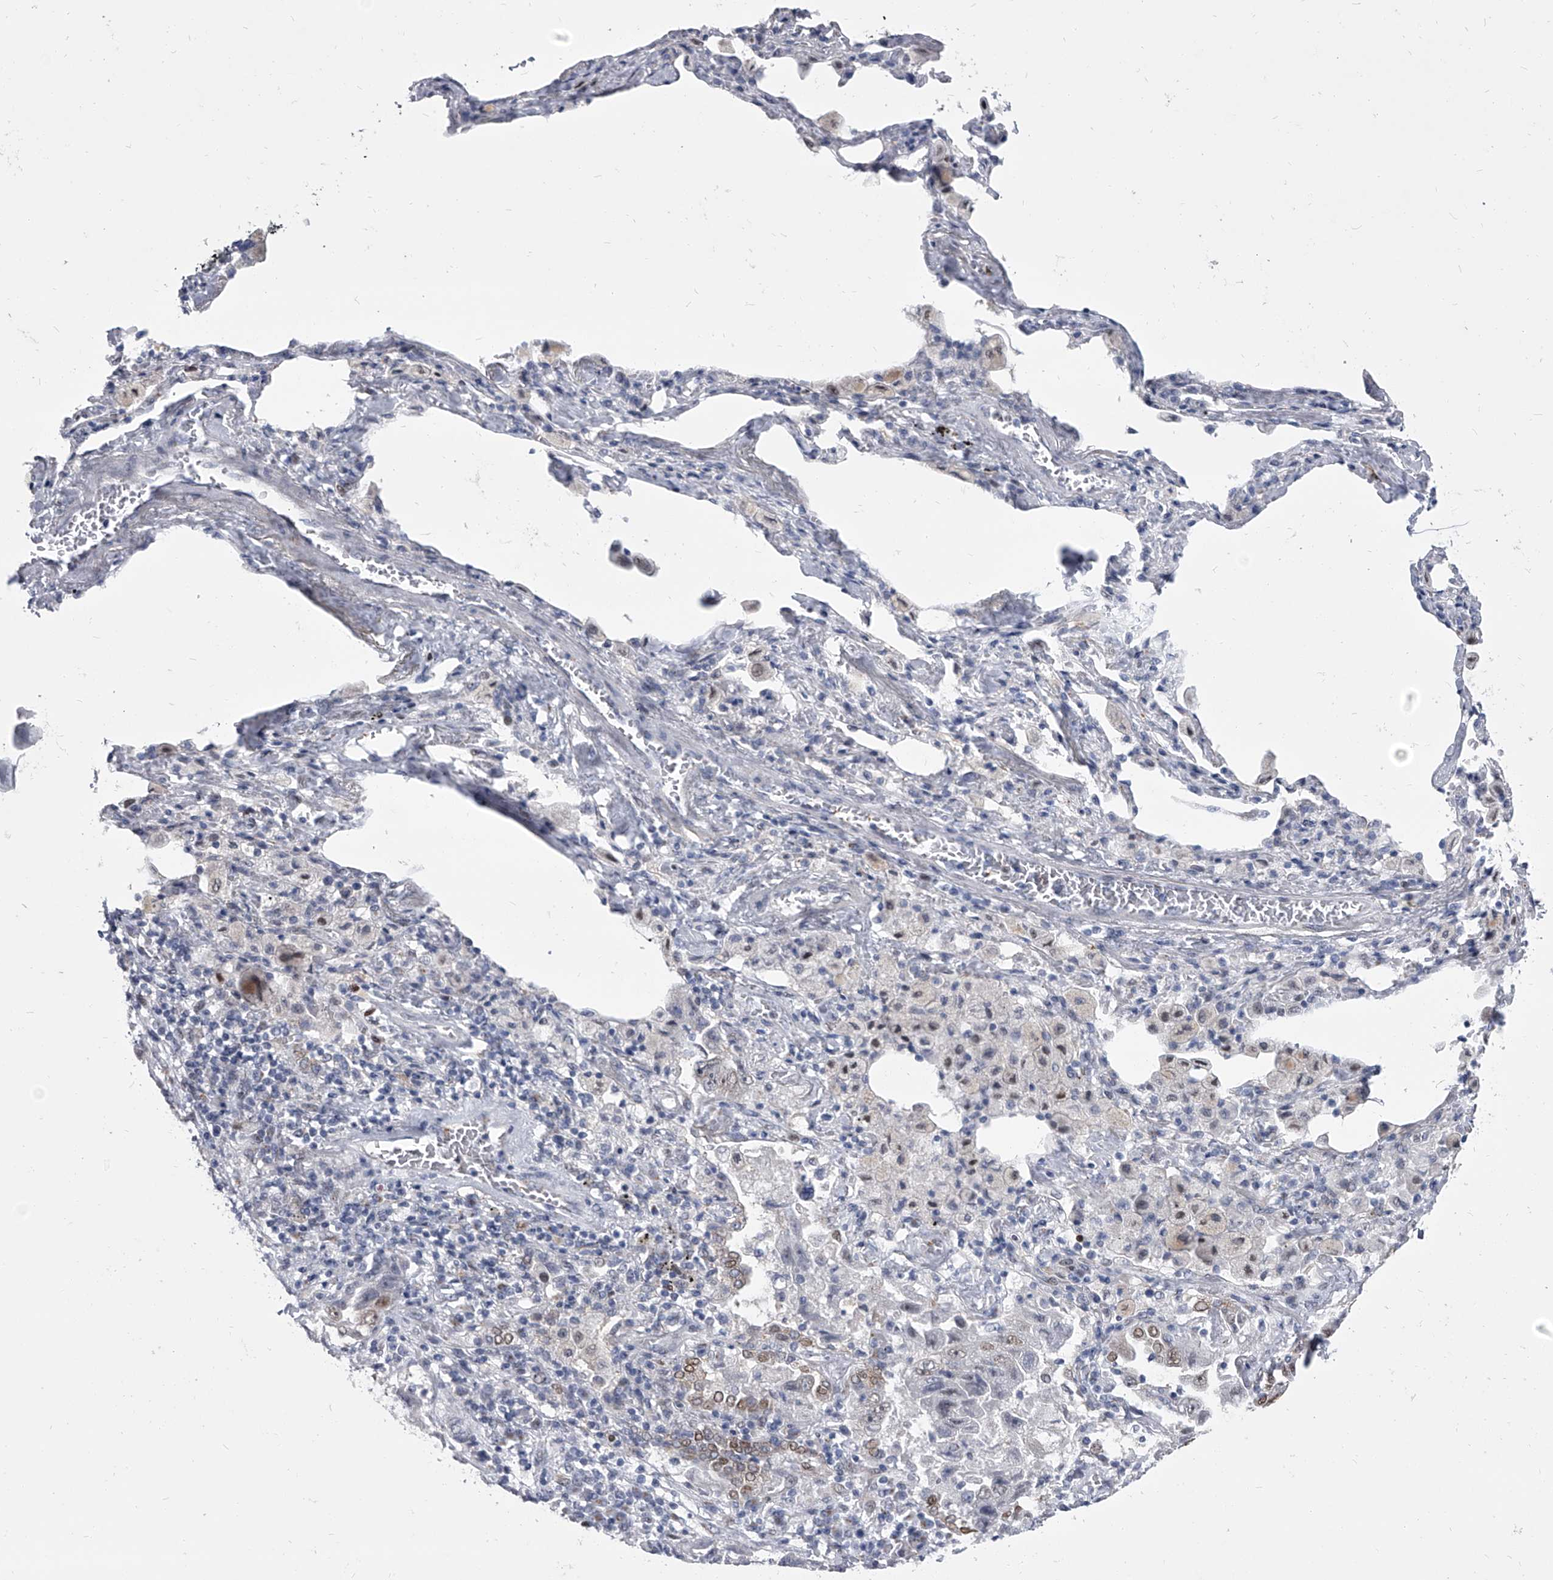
{"staining": {"intensity": "weak", "quantity": "<25%", "location": "nuclear"}, "tissue": "lung cancer", "cell_type": "Tumor cells", "image_type": "cancer", "snomed": [{"axis": "morphology", "description": "Adenocarcinoma, NOS"}, {"axis": "topography", "description": "Lung"}], "caption": "This is an immunohistochemistry (IHC) histopathology image of human lung cancer (adenocarcinoma). There is no expression in tumor cells.", "gene": "EVA1C", "patient": {"sex": "female", "age": 51}}